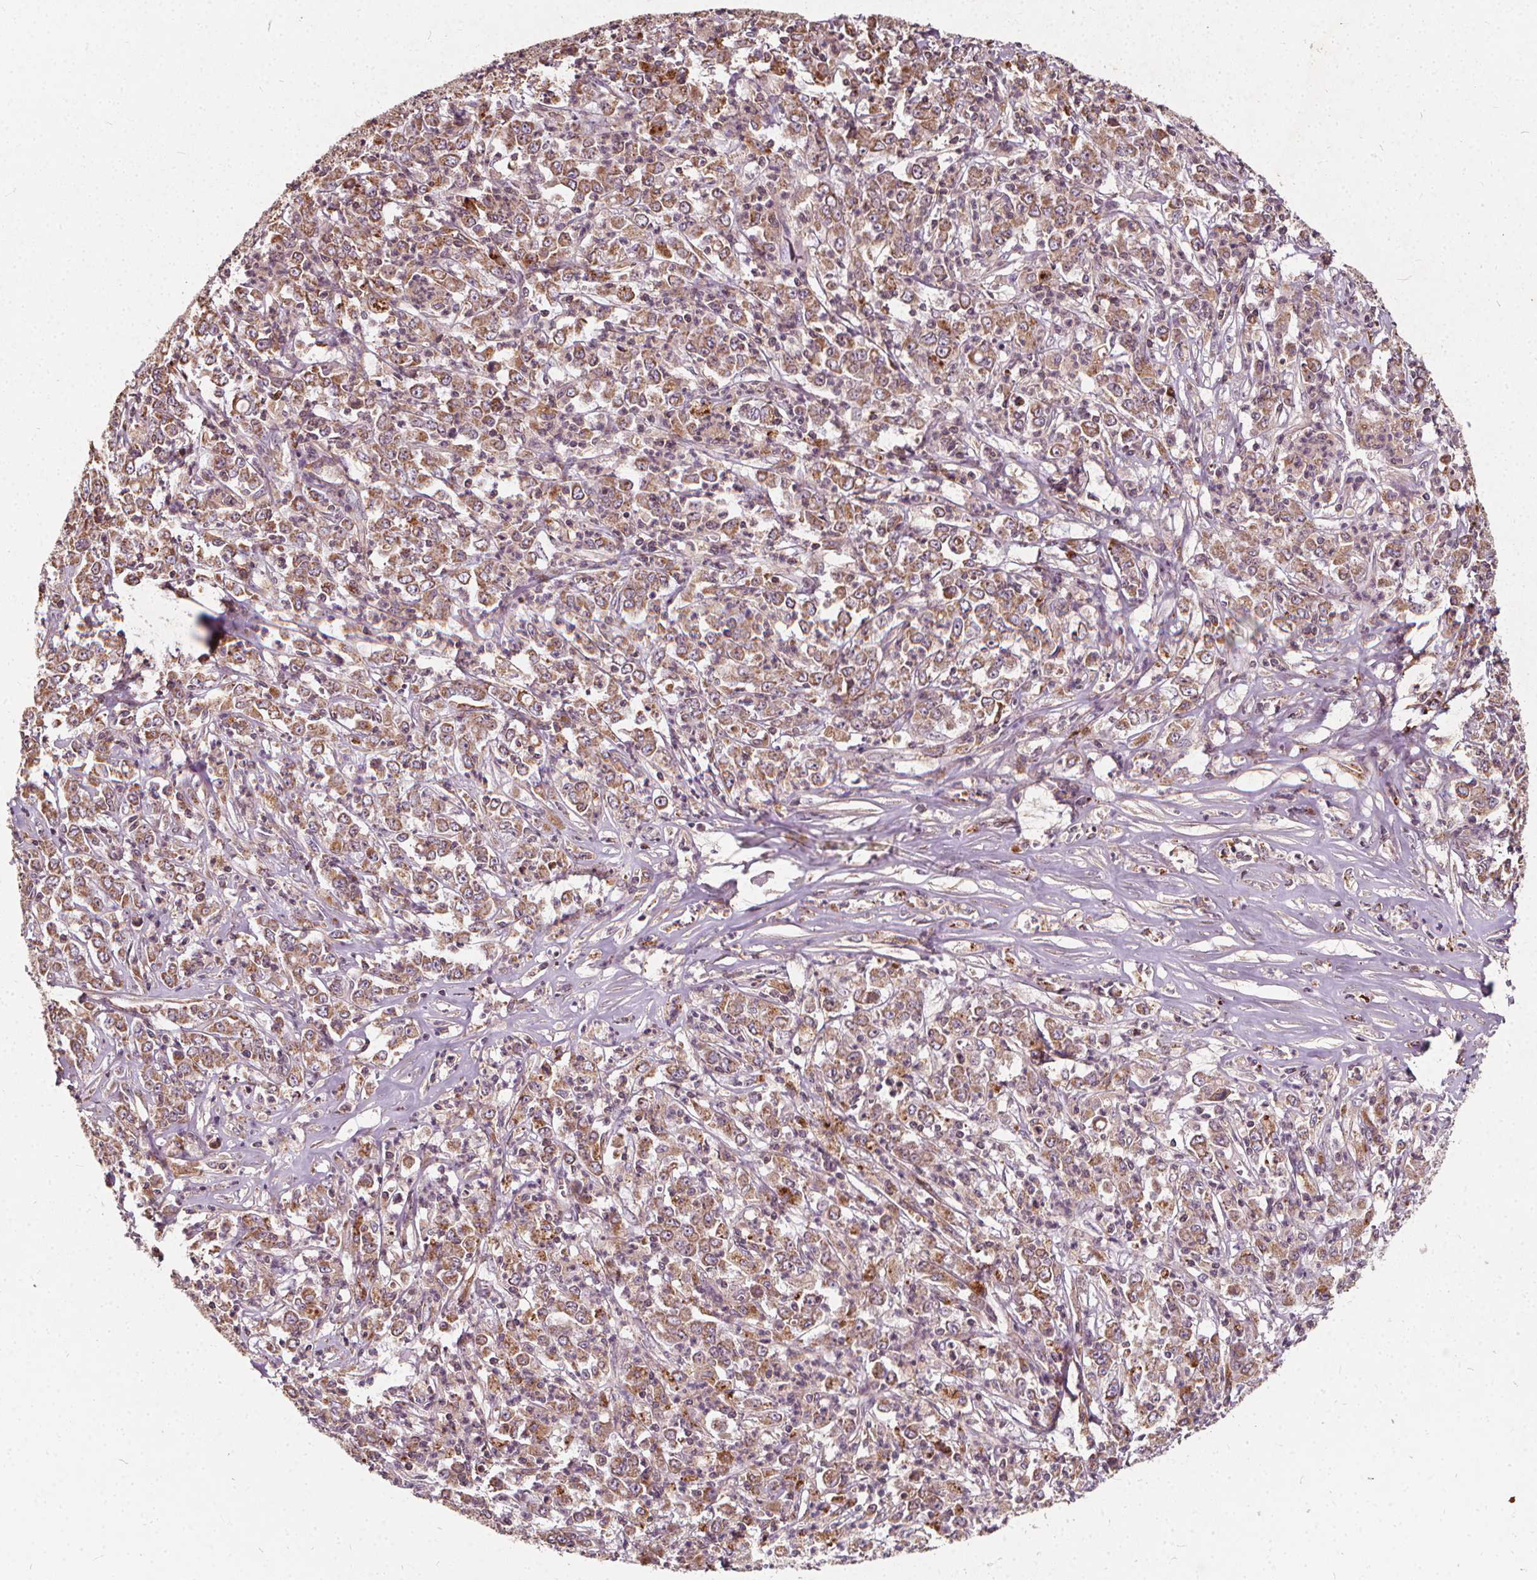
{"staining": {"intensity": "moderate", "quantity": ">75%", "location": "cytoplasmic/membranous"}, "tissue": "stomach cancer", "cell_type": "Tumor cells", "image_type": "cancer", "snomed": [{"axis": "morphology", "description": "Adenocarcinoma, NOS"}, {"axis": "topography", "description": "Stomach, lower"}], "caption": "Stomach cancer (adenocarcinoma) tissue displays moderate cytoplasmic/membranous positivity in approximately >75% of tumor cells, visualized by immunohistochemistry. (IHC, brightfield microscopy, high magnification).", "gene": "ORAI2", "patient": {"sex": "female", "age": 71}}